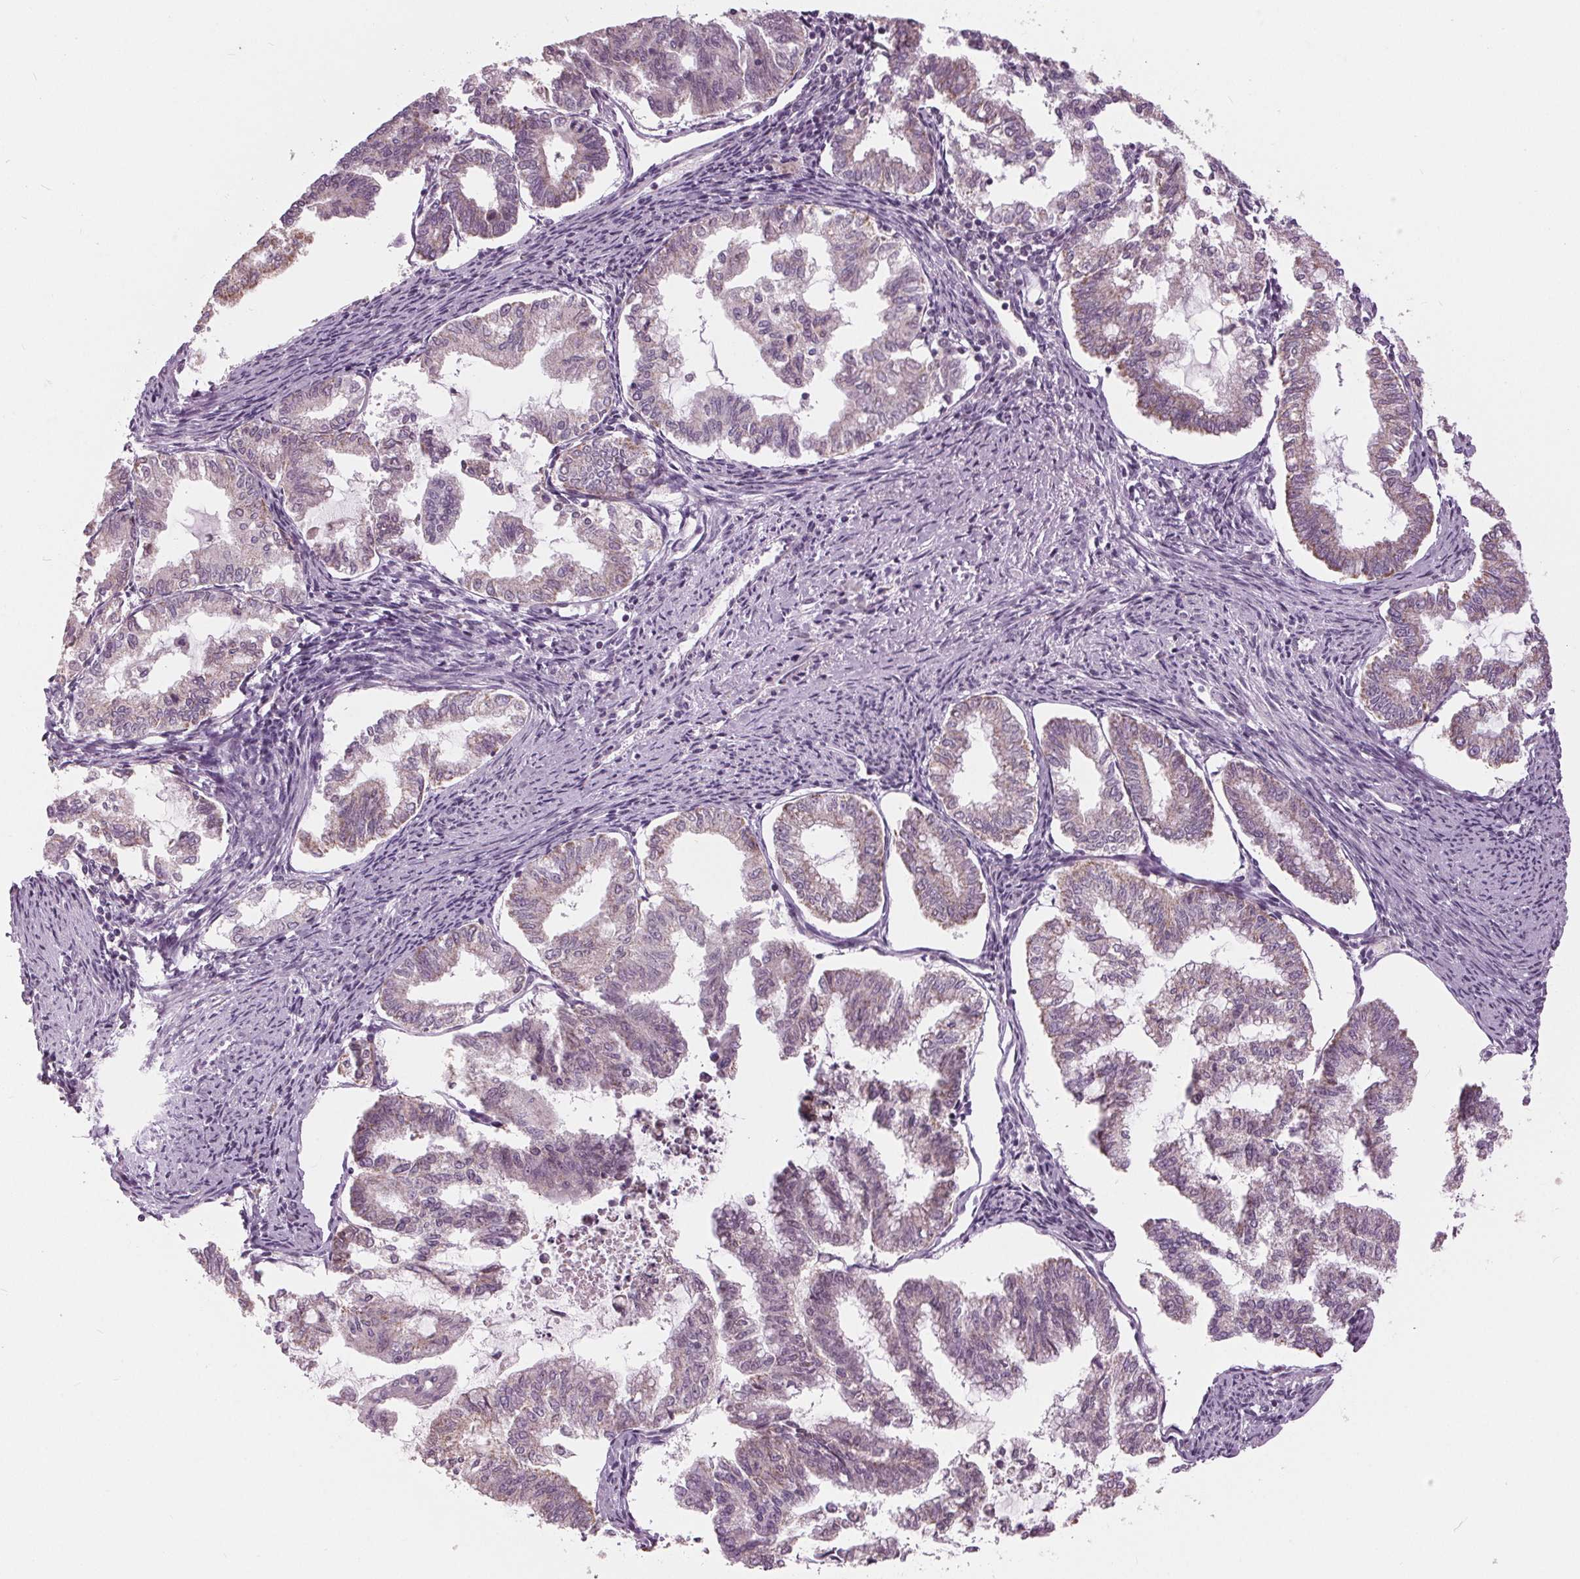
{"staining": {"intensity": "weak", "quantity": "<25%", "location": "cytoplasmic/membranous"}, "tissue": "endometrial cancer", "cell_type": "Tumor cells", "image_type": "cancer", "snomed": [{"axis": "morphology", "description": "Adenocarcinoma, NOS"}, {"axis": "topography", "description": "Endometrium"}], "caption": "Endometrial cancer was stained to show a protein in brown. There is no significant expression in tumor cells. (DAB IHC visualized using brightfield microscopy, high magnification).", "gene": "SAMD4A", "patient": {"sex": "female", "age": 79}}